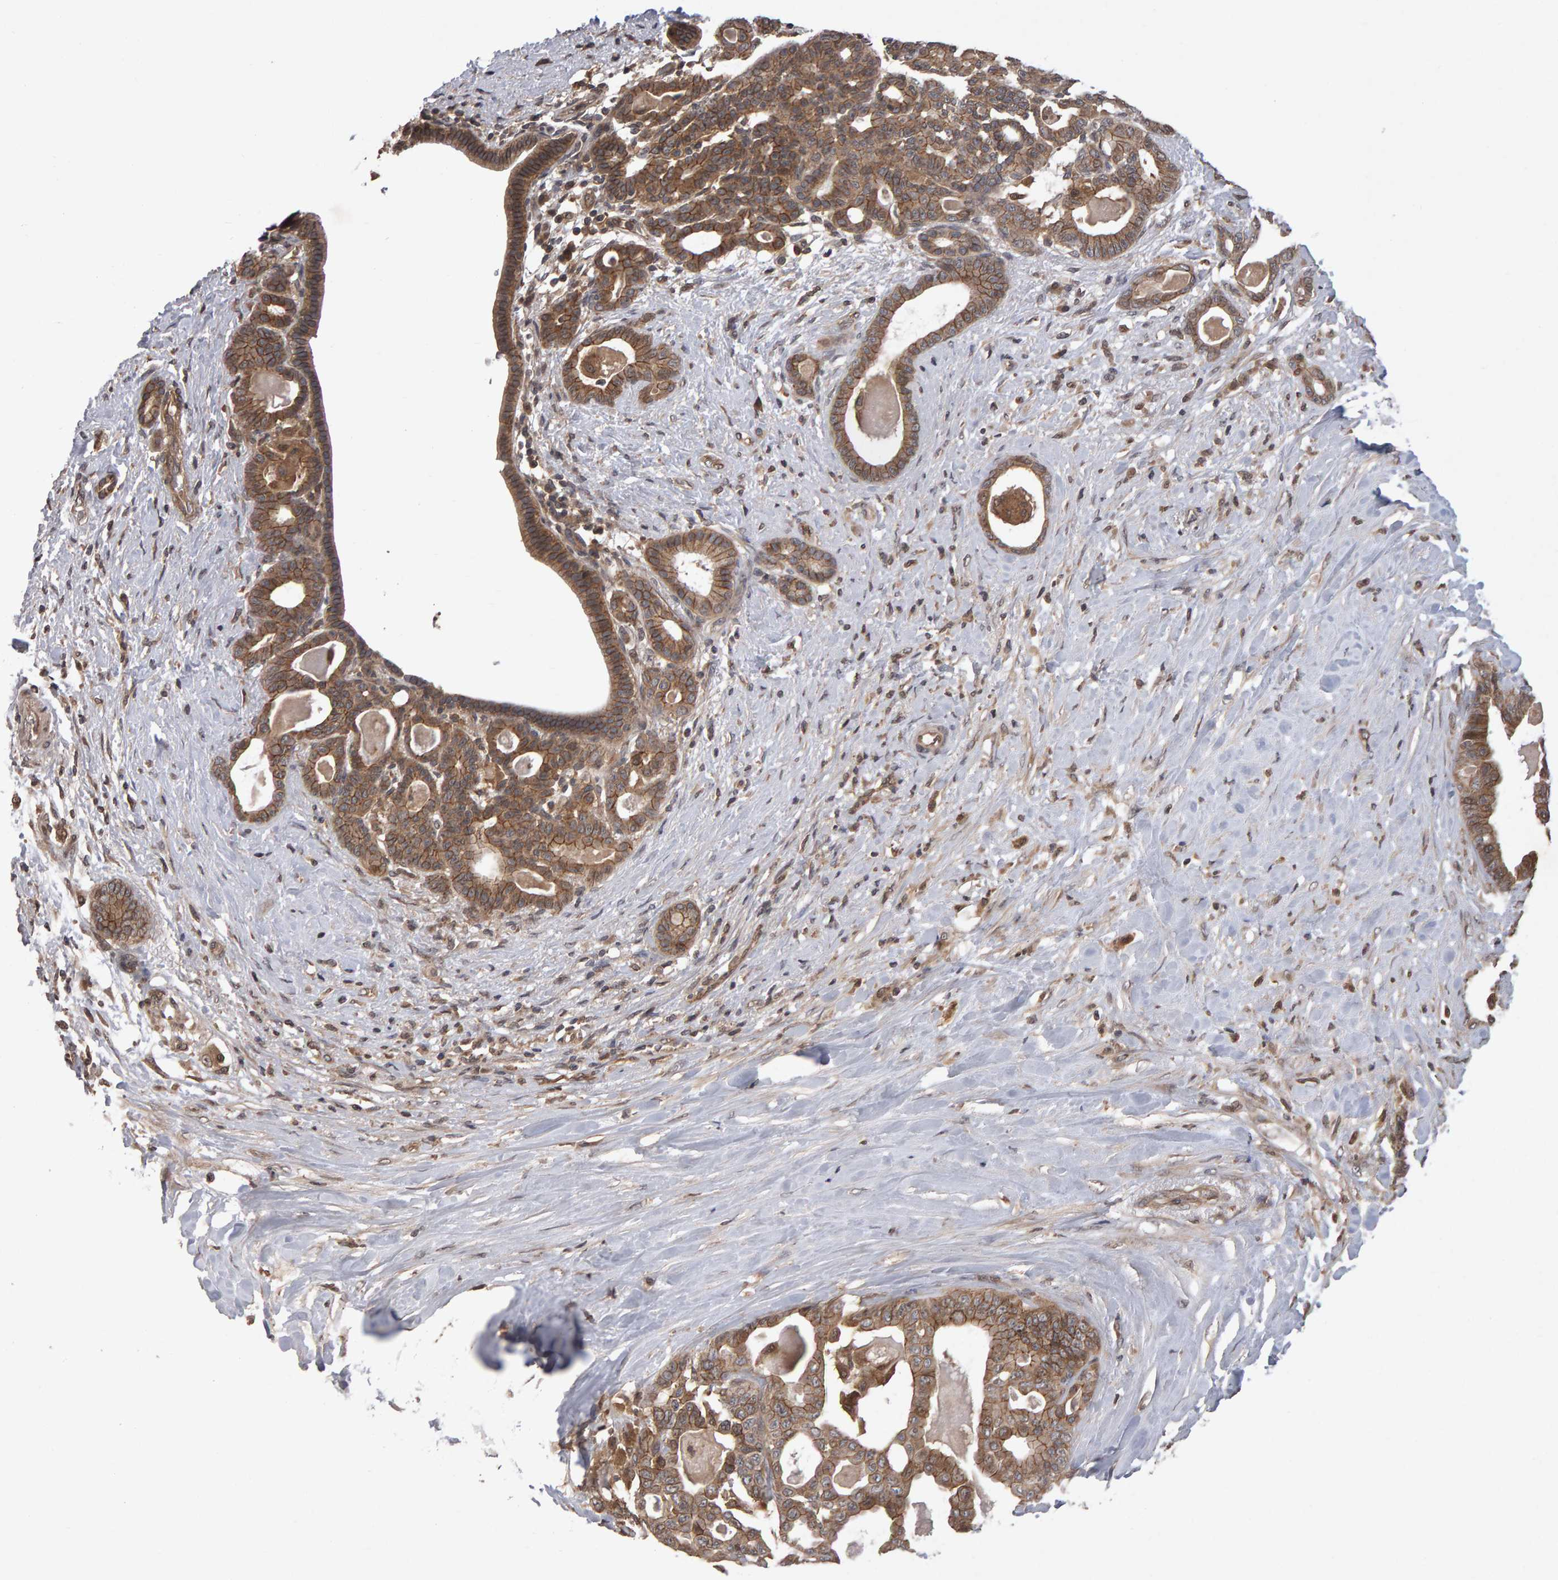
{"staining": {"intensity": "moderate", "quantity": ">75%", "location": "cytoplasmic/membranous"}, "tissue": "pancreatic cancer", "cell_type": "Tumor cells", "image_type": "cancer", "snomed": [{"axis": "morphology", "description": "Adenocarcinoma, NOS"}, {"axis": "topography", "description": "Pancreas"}], "caption": "The histopathology image displays immunohistochemical staining of pancreatic cancer (adenocarcinoma). There is moderate cytoplasmic/membranous staining is present in about >75% of tumor cells. The protein is stained brown, and the nuclei are stained in blue (DAB IHC with brightfield microscopy, high magnification).", "gene": "SCRIB", "patient": {"sex": "male", "age": 63}}